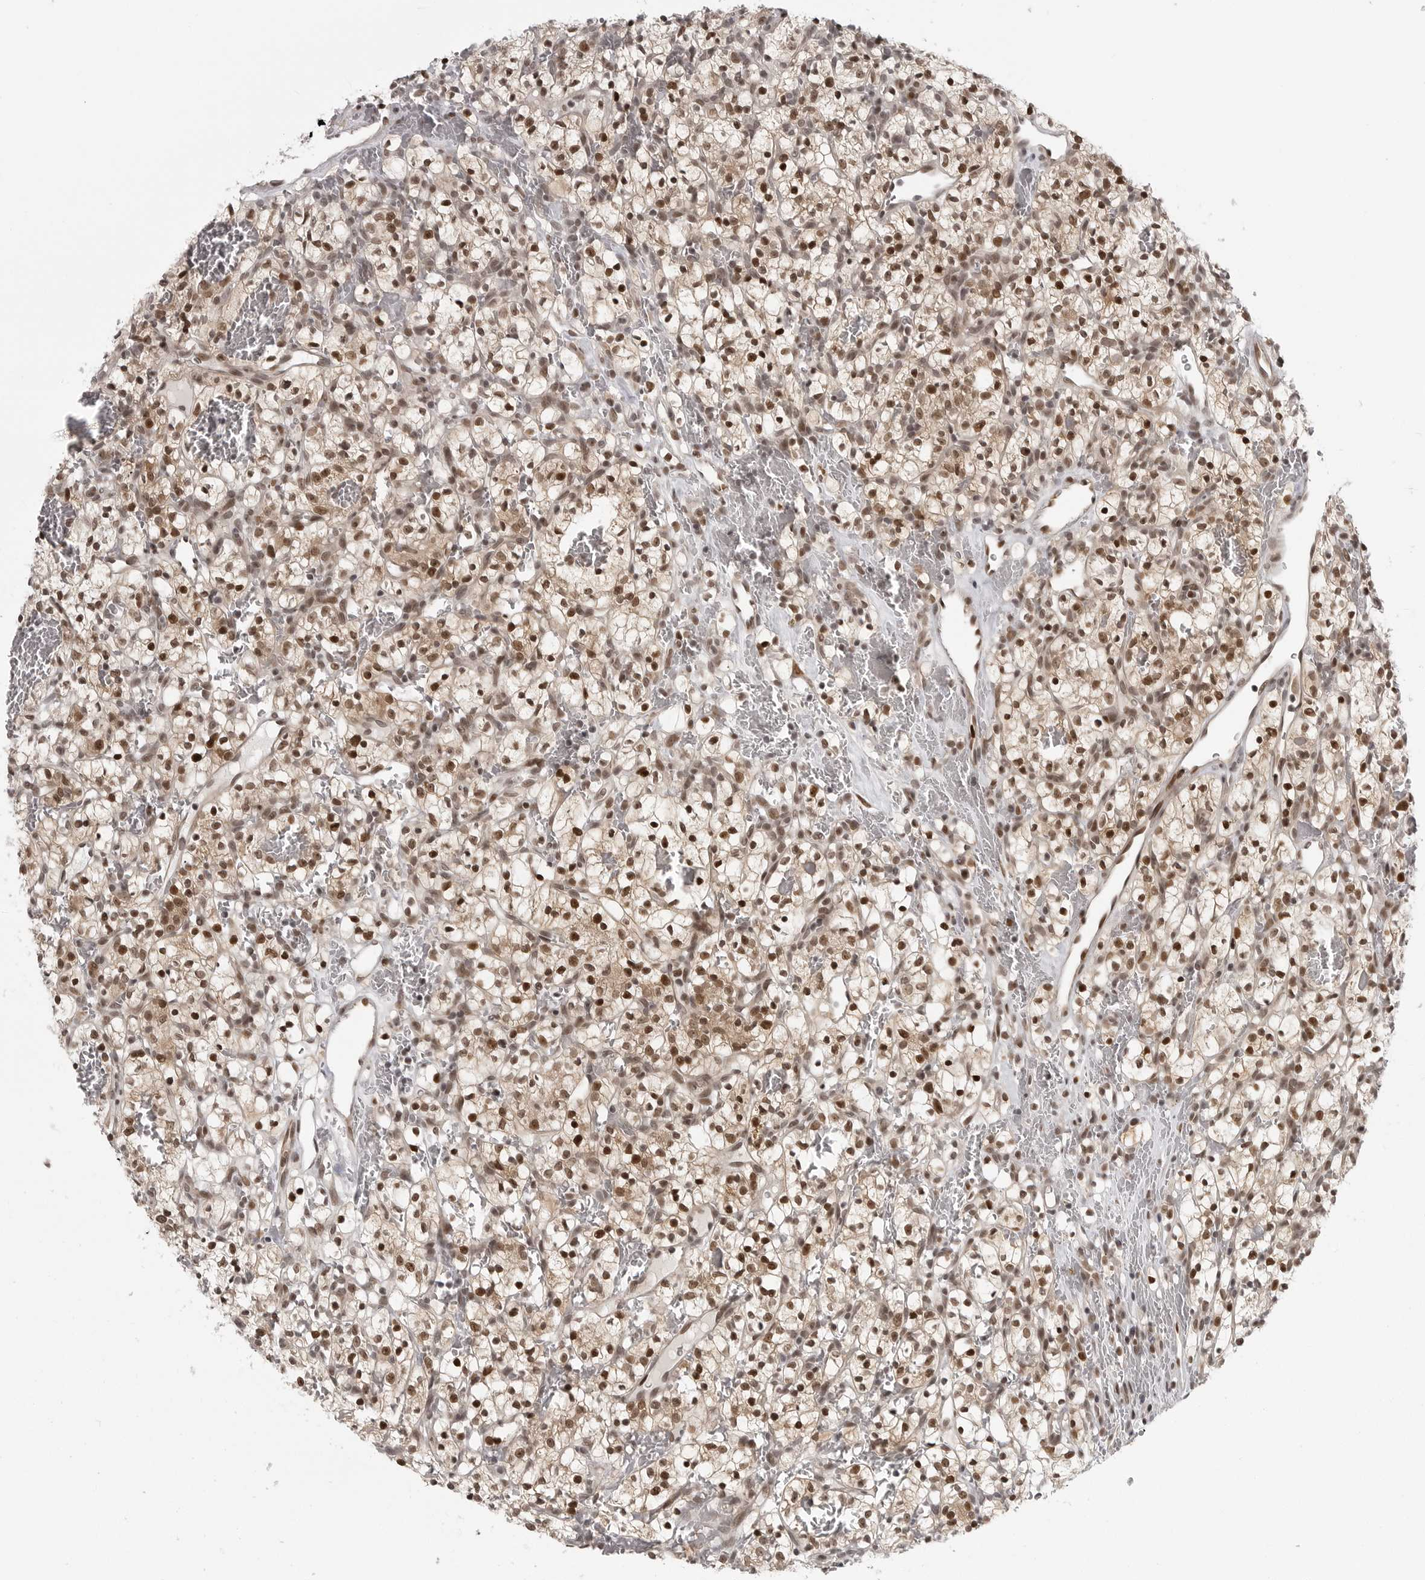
{"staining": {"intensity": "strong", "quantity": ">75%", "location": "nuclear"}, "tissue": "renal cancer", "cell_type": "Tumor cells", "image_type": "cancer", "snomed": [{"axis": "morphology", "description": "Adenocarcinoma, NOS"}, {"axis": "topography", "description": "Kidney"}], "caption": "Adenocarcinoma (renal) tissue exhibits strong nuclear expression in about >75% of tumor cells, visualized by immunohistochemistry.", "gene": "PRDM10", "patient": {"sex": "female", "age": 57}}